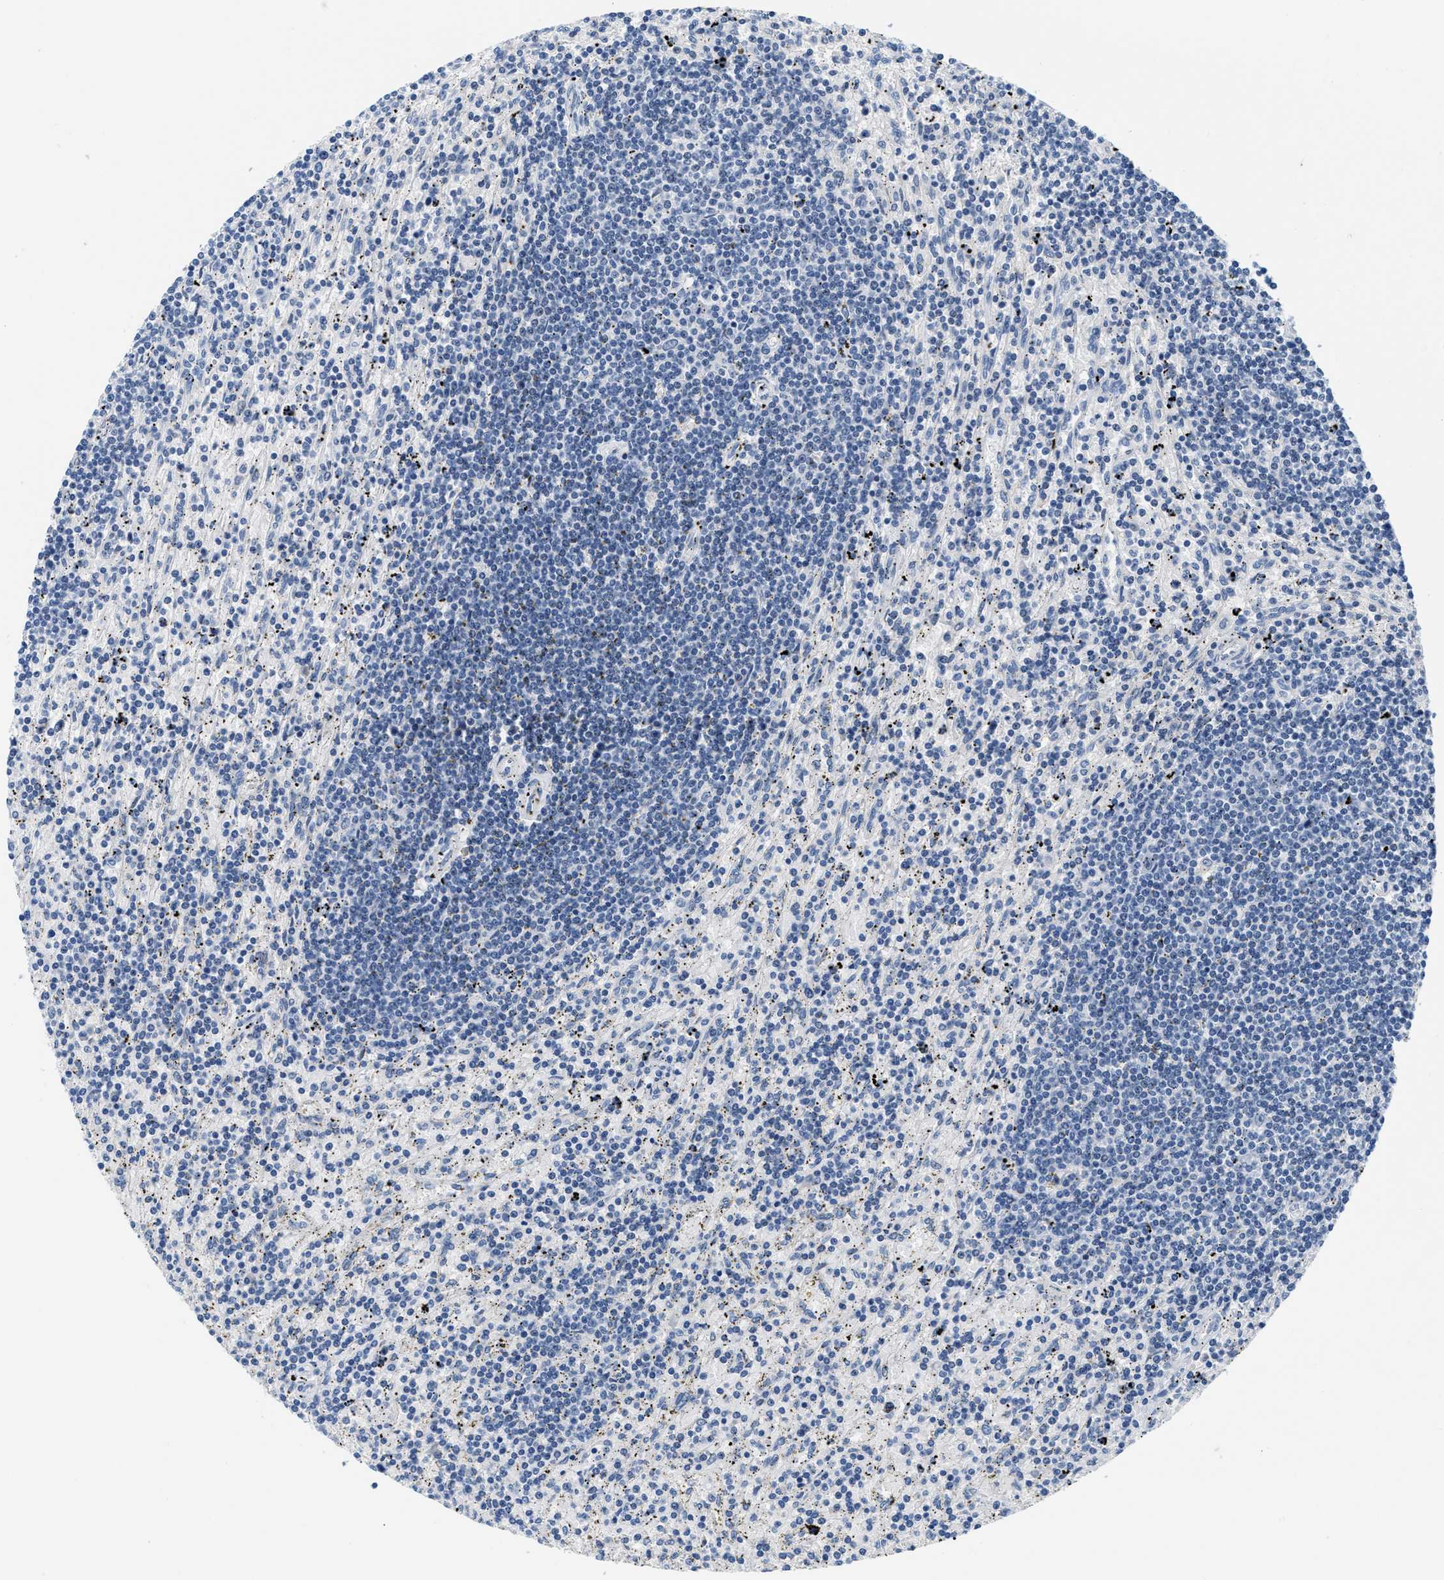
{"staining": {"intensity": "negative", "quantity": "none", "location": "none"}, "tissue": "lymphoma", "cell_type": "Tumor cells", "image_type": "cancer", "snomed": [{"axis": "morphology", "description": "Malignant lymphoma, non-Hodgkin's type, Low grade"}, {"axis": "topography", "description": "Spleen"}], "caption": "Malignant lymphoma, non-Hodgkin's type (low-grade) was stained to show a protein in brown. There is no significant positivity in tumor cells.", "gene": "CLGN", "patient": {"sex": "male", "age": 76}}